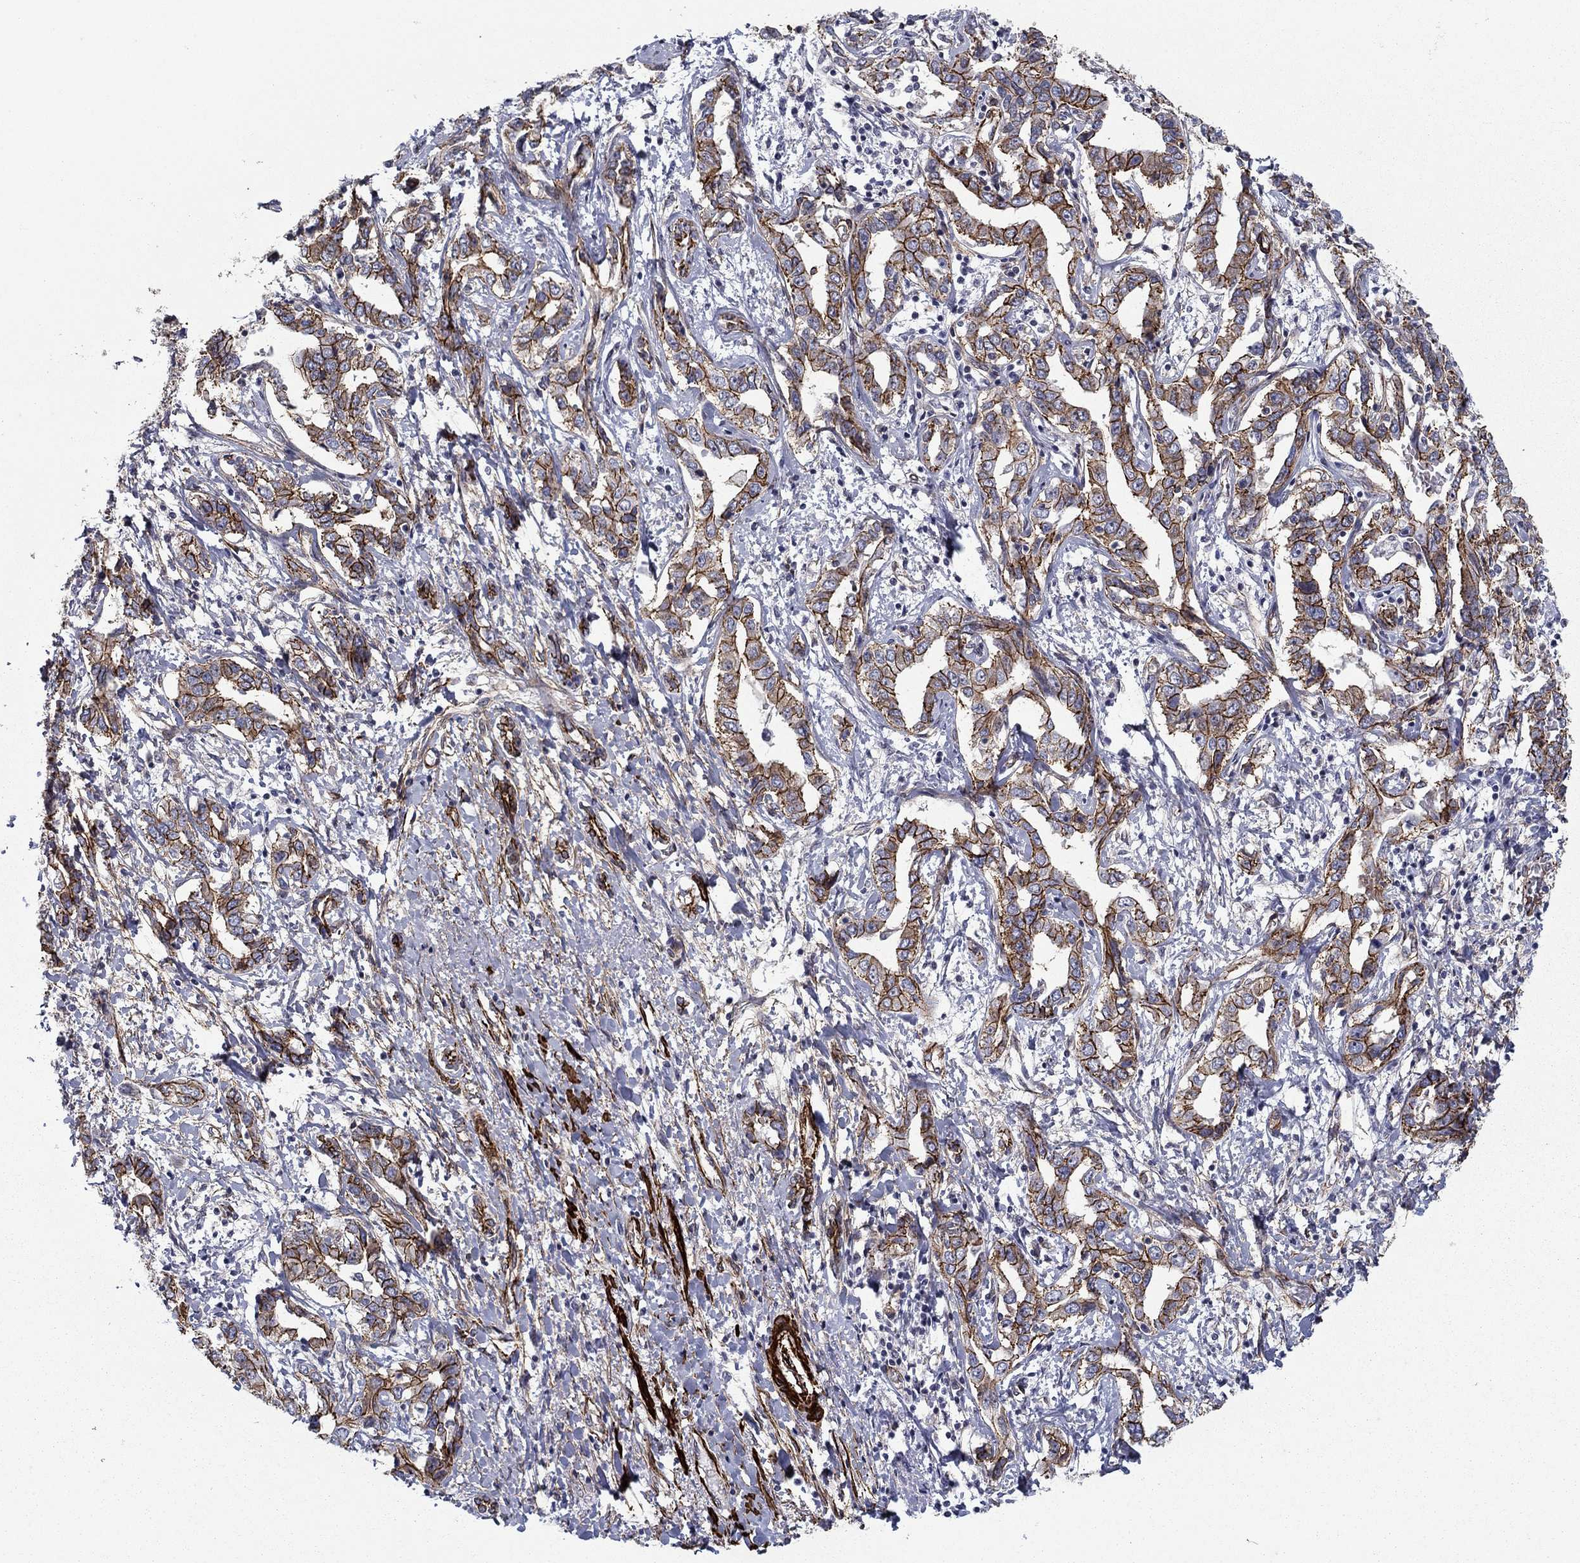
{"staining": {"intensity": "strong", "quantity": ">75%", "location": "cytoplasmic/membranous"}, "tissue": "liver cancer", "cell_type": "Tumor cells", "image_type": "cancer", "snomed": [{"axis": "morphology", "description": "Cholangiocarcinoma"}, {"axis": "topography", "description": "Liver"}], "caption": "This is an image of immunohistochemistry staining of liver cancer (cholangiocarcinoma), which shows strong expression in the cytoplasmic/membranous of tumor cells.", "gene": "KRBA1", "patient": {"sex": "male", "age": 59}}